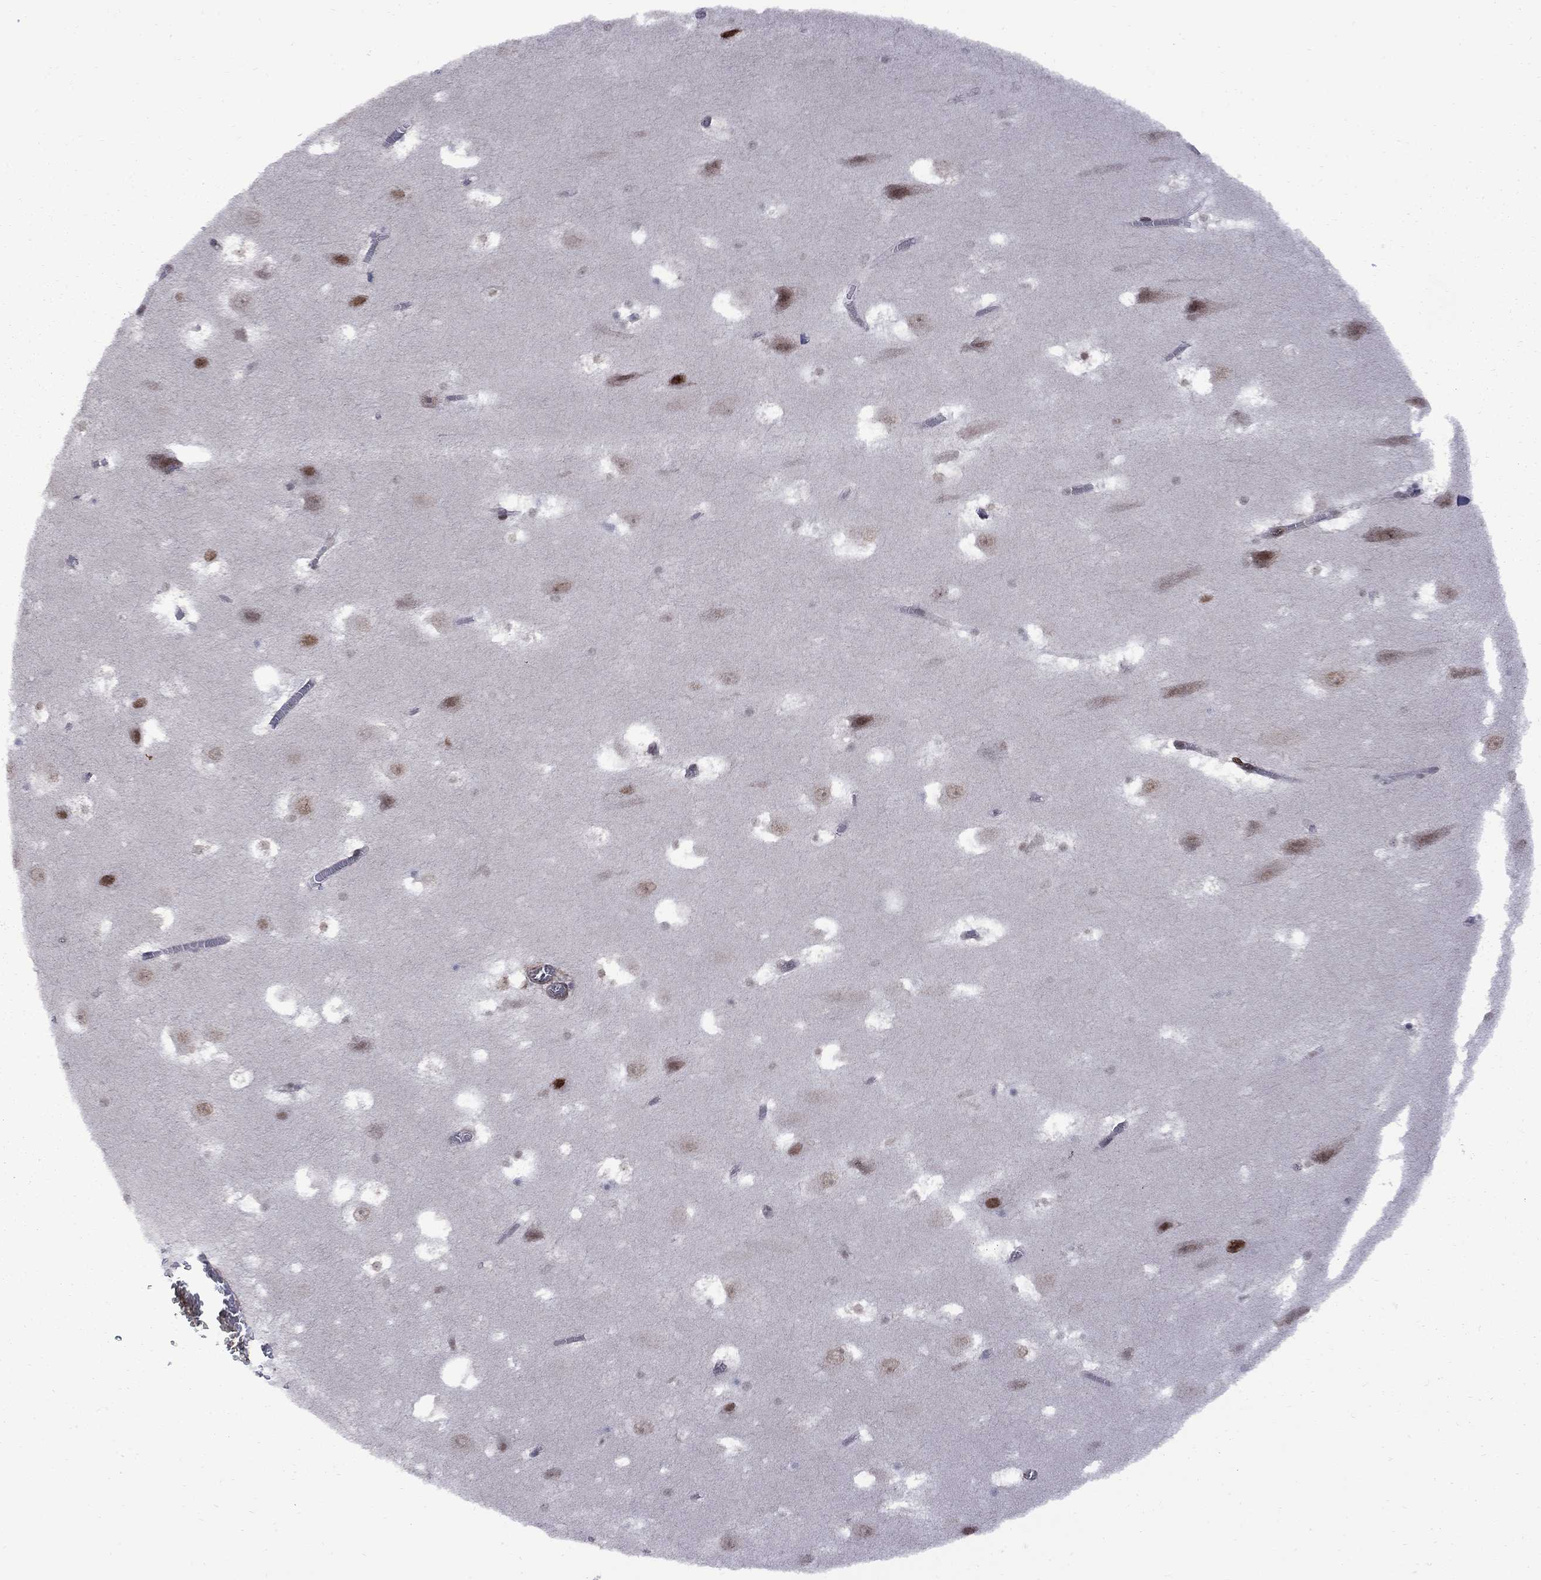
{"staining": {"intensity": "negative", "quantity": "none", "location": "none"}, "tissue": "hippocampus", "cell_type": "Glial cells", "image_type": "normal", "snomed": [{"axis": "morphology", "description": "Normal tissue, NOS"}, {"axis": "topography", "description": "Hippocampus"}], "caption": "DAB (3,3'-diaminobenzidine) immunohistochemical staining of benign human hippocampus exhibits no significant positivity in glial cells. (Immunohistochemistry (ihc), brightfield microscopy, high magnification).", "gene": "BRF1", "patient": {"sex": "male", "age": 45}}